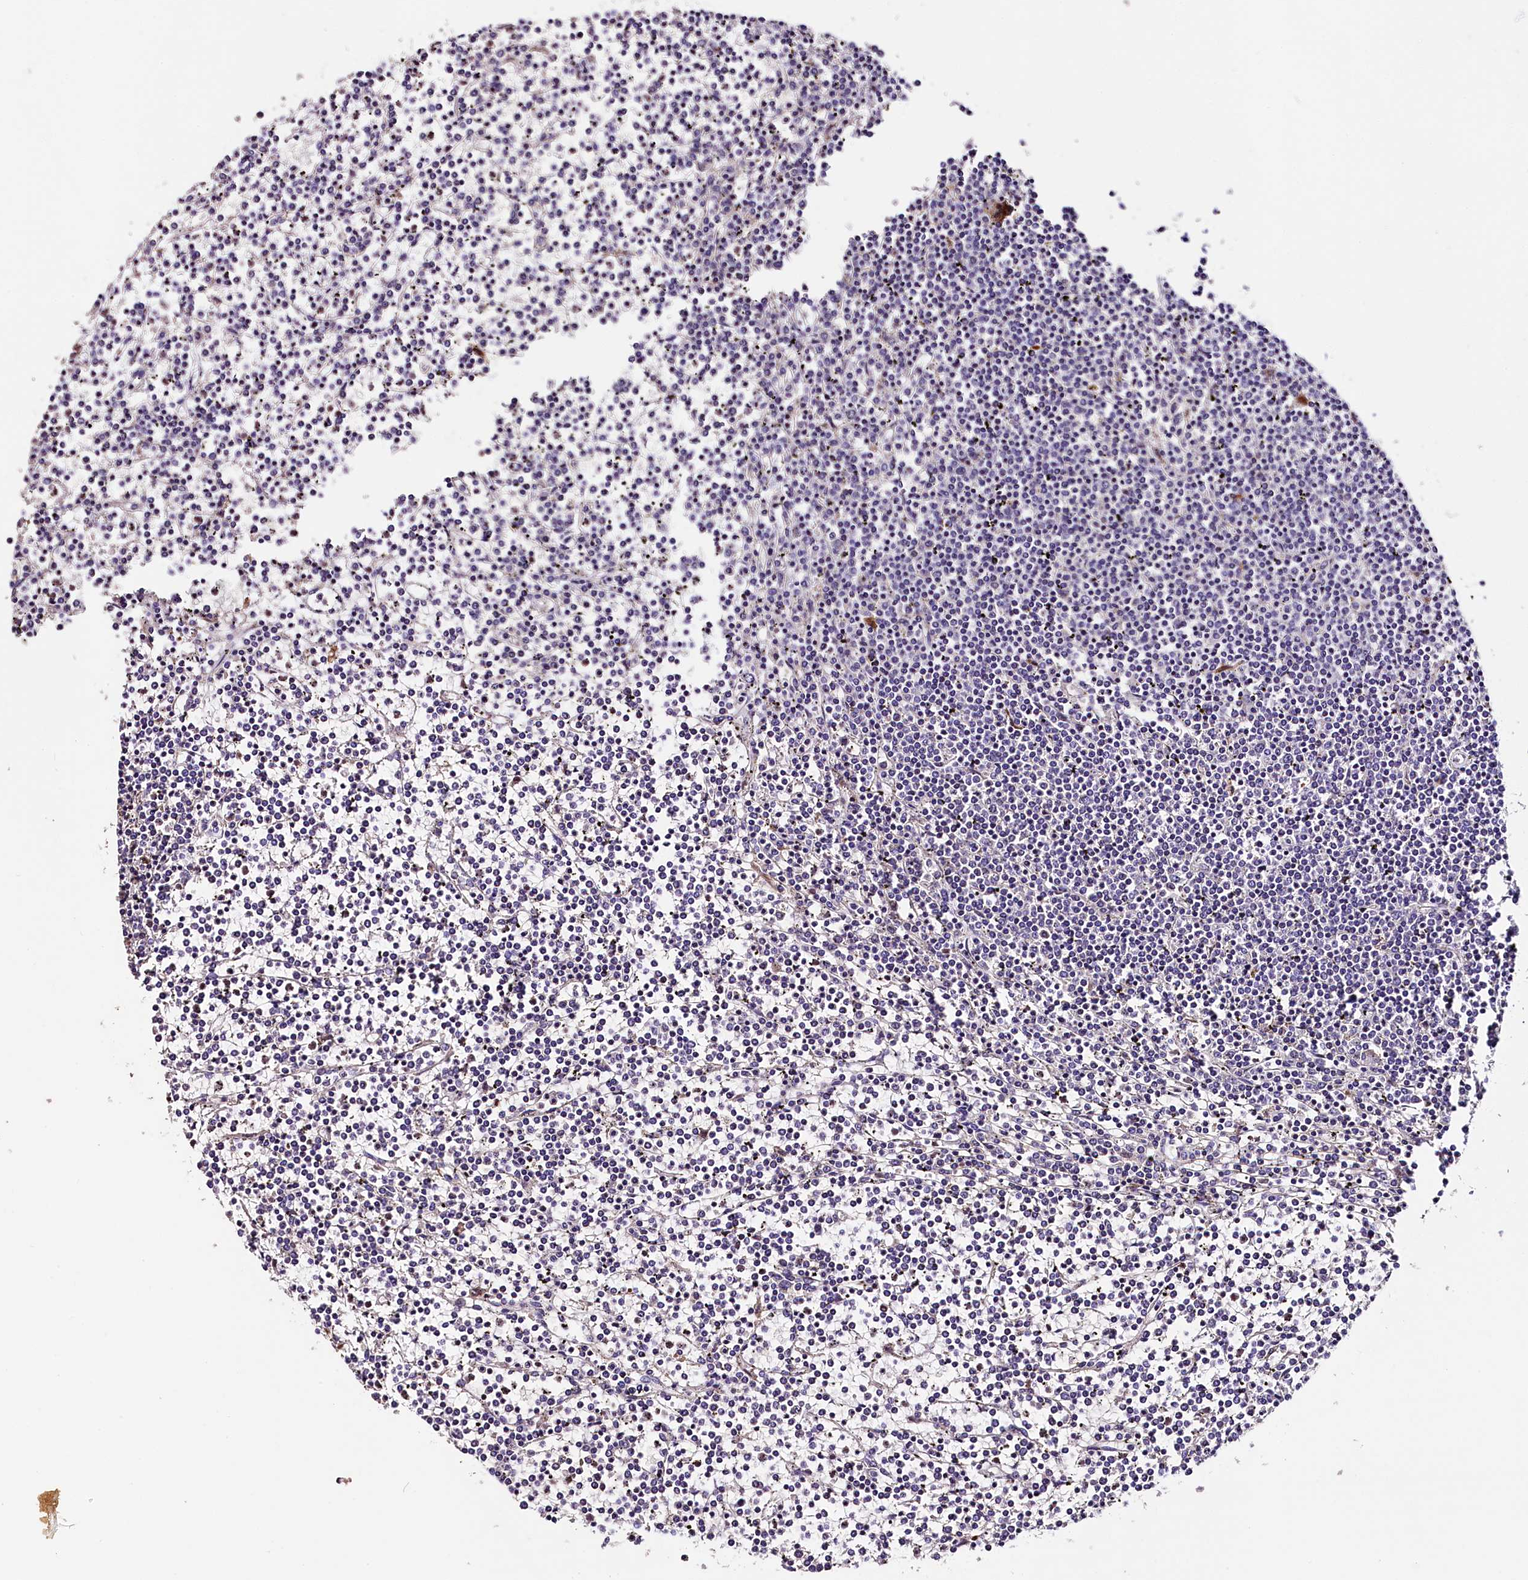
{"staining": {"intensity": "negative", "quantity": "none", "location": "none"}, "tissue": "lymphoma", "cell_type": "Tumor cells", "image_type": "cancer", "snomed": [{"axis": "morphology", "description": "Malignant lymphoma, non-Hodgkin's type, Low grade"}, {"axis": "topography", "description": "Spleen"}], "caption": "Immunohistochemistry (IHC) micrograph of low-grade malignant lymphoma, non-Hodgkin's type stained for a protein (brown), which displays no expression in tumor cells.", "gene": "MEX3B", "patient": {"sex": "female", "age": 19}}